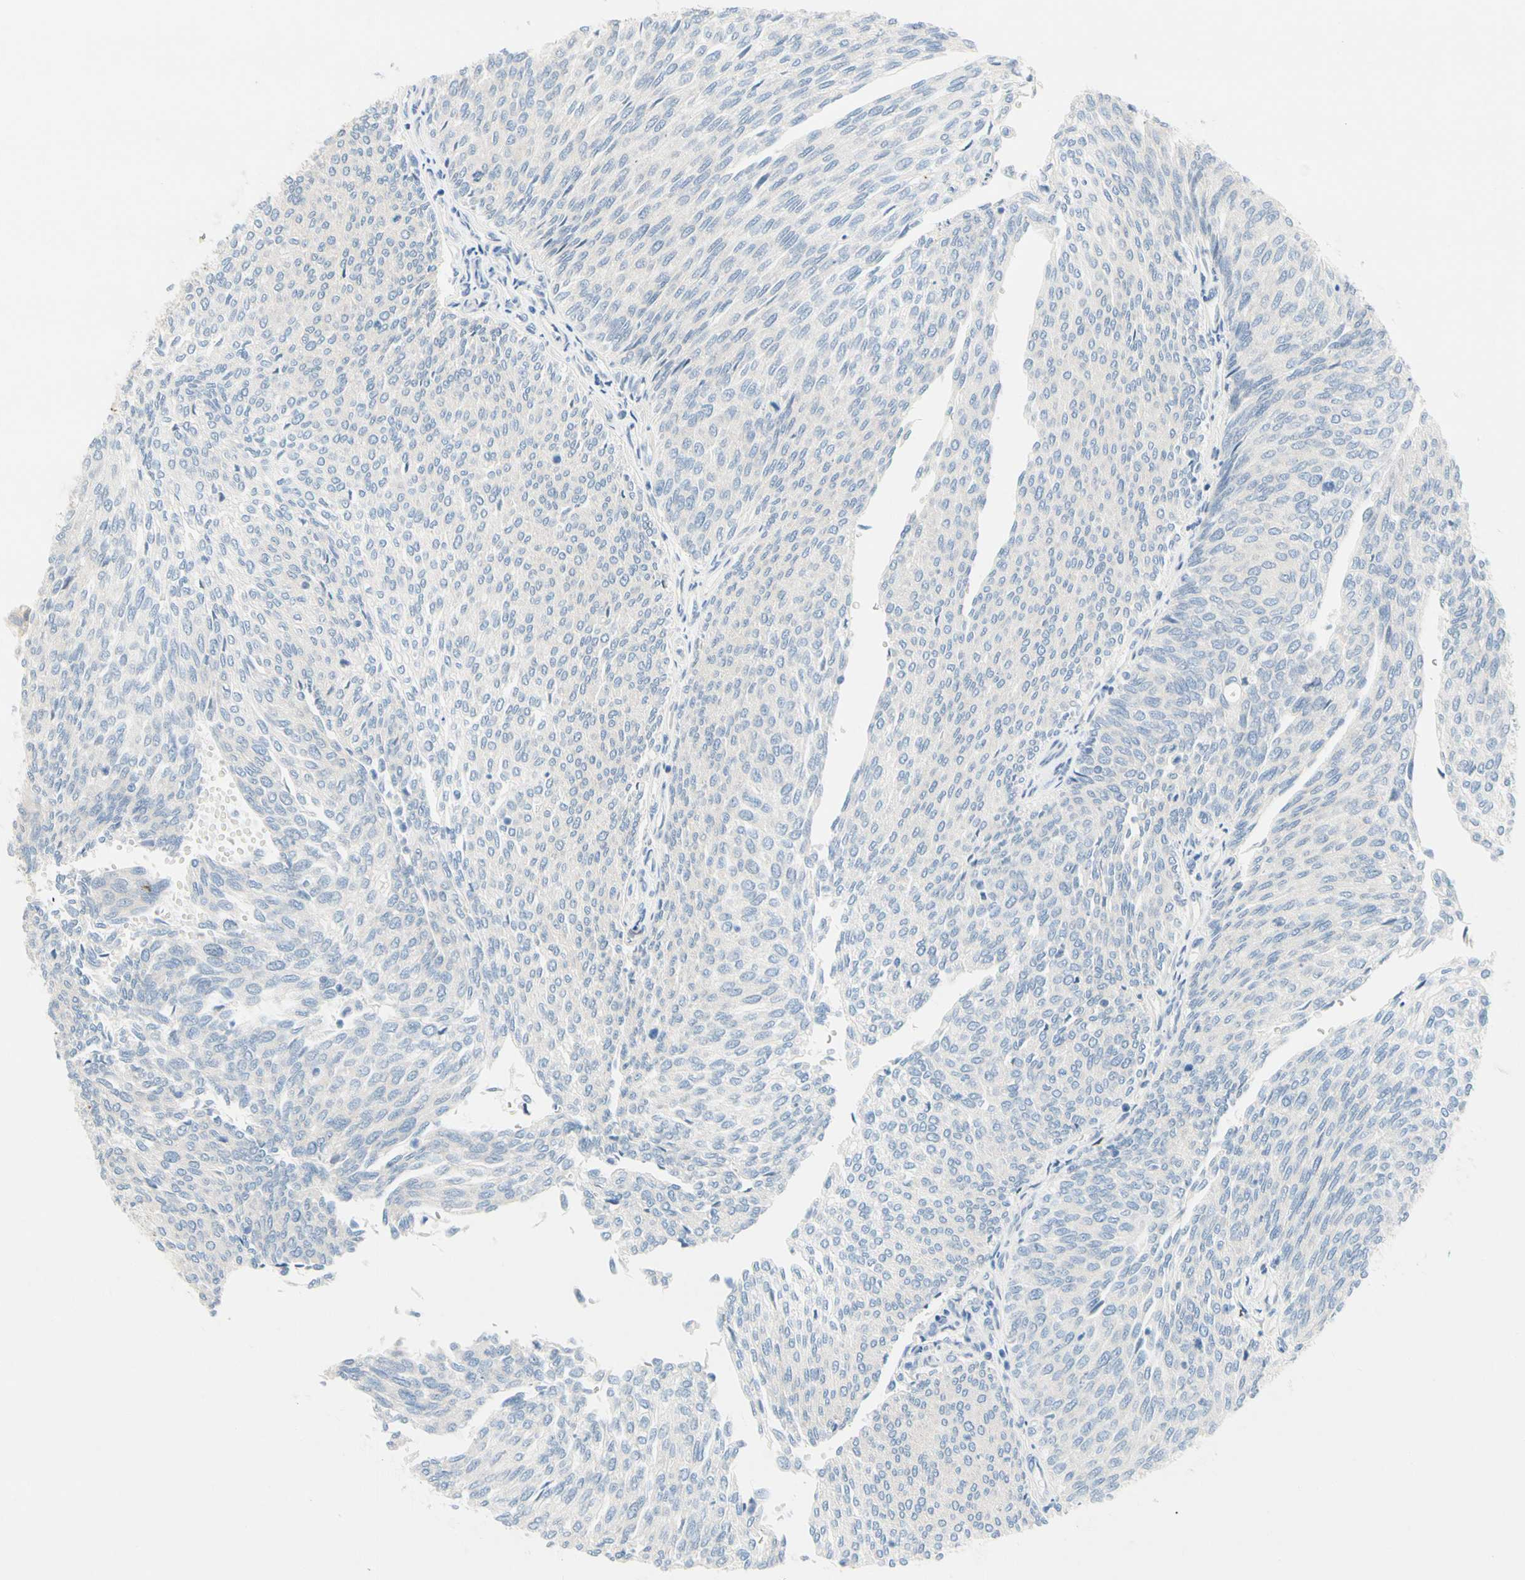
{"staining": {"intensity": "negative", "quantity": "none", "location": "none"}, "tissue": "urothelial cancer", "cell_type": "Tumor cells", "image_type": "cancer", "snomed": [{"axis": "morphology", "description": "Urothelial carcinoma, Low grade"}, {"axis": "topography", "description": "Urinary bladder"}], "caption": "Immunohistochemistry (IHC) micrograph of neoplastic tissue: low-grade urothelial carcinoma stained with DAB reveals no significant protein positivity in tumor cells. (DAB IHC visualized using brightfield microscopy, high magnification).", "gene": "ZNF132", "patient": {"sex": "female", "age": 79}}